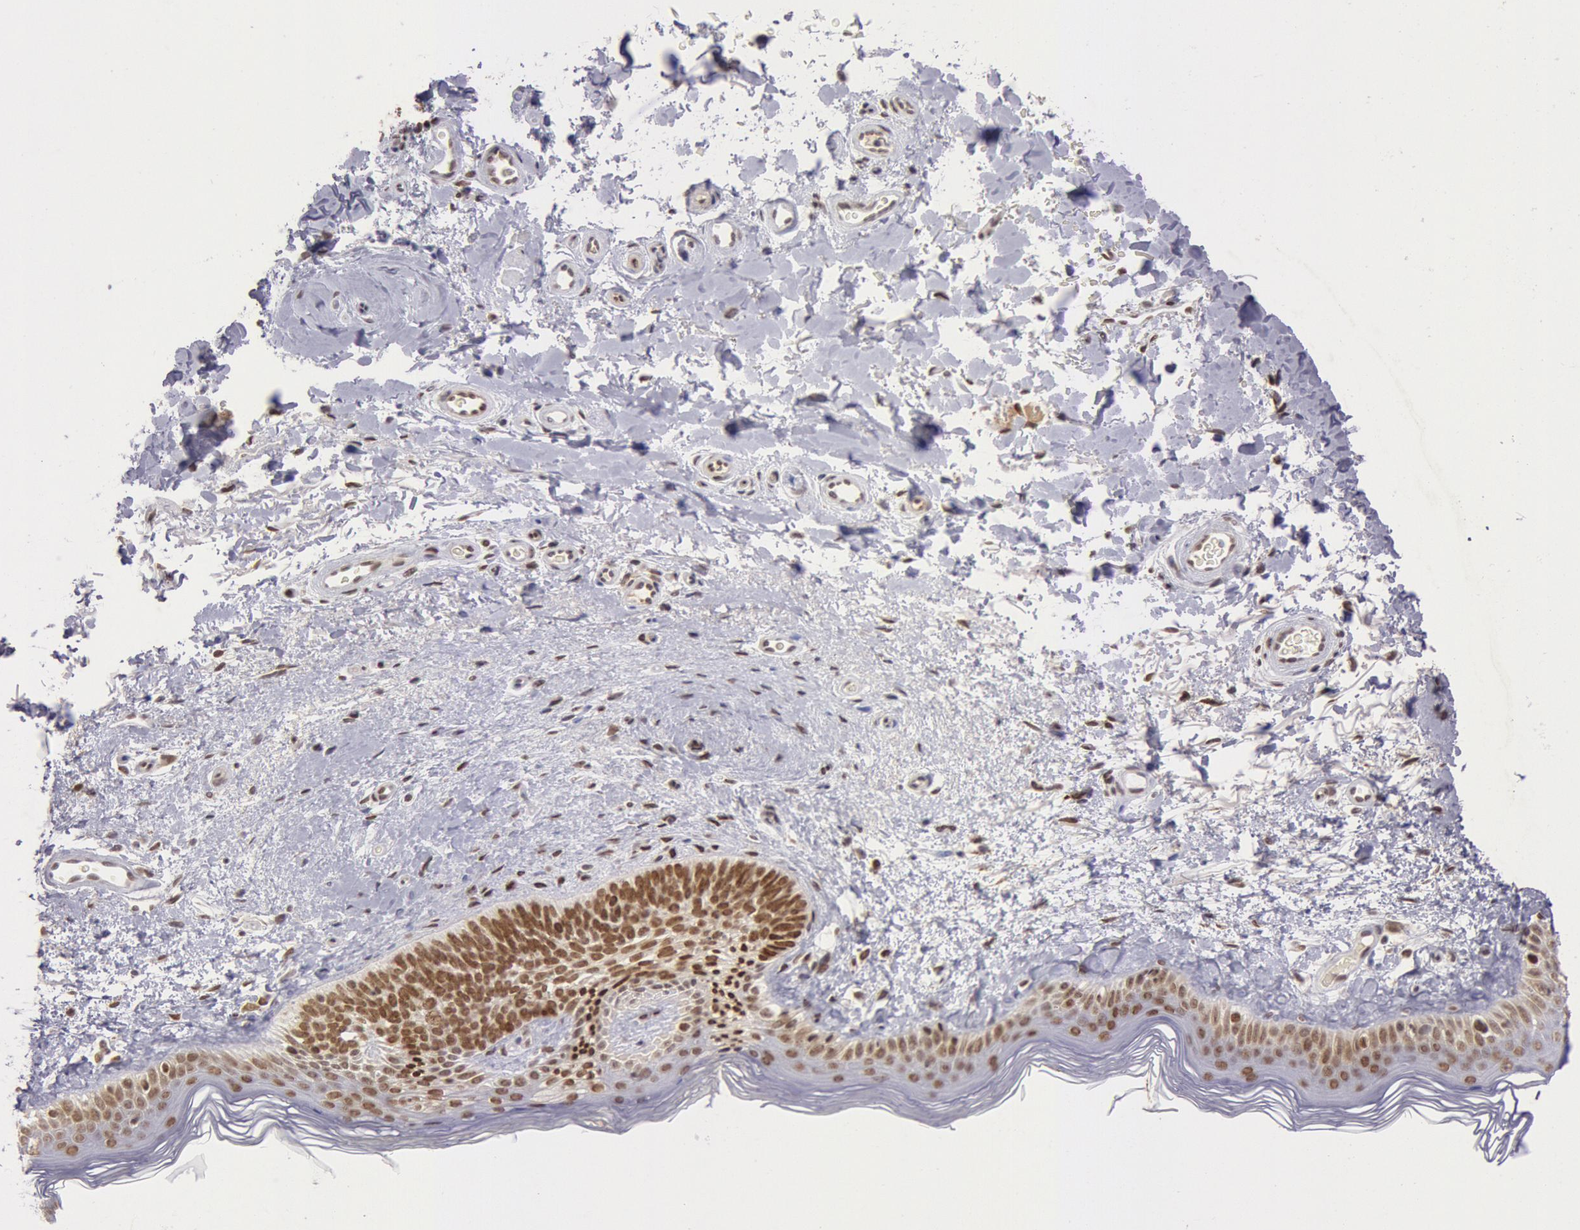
{"staining": {"intensity": "moderate", "quantity": ">75%", "location": "nuclear"}, "tissue": "skin", "cell_type": "Fibroblasts", "image_type": "normal", "snomed": [{"axis": "morphology", "description": "Normal tissue, NOS"}, {"axis": "topography", "description": "Skin"}], "caption": "Immunohistochemistry (IHC) of benign human skin reveals medium levels of moderate nuclear staining in about >75% of fibroblasts.", "gene": "CDKN2B", "patient": {"sex": "male", "age": 63}}